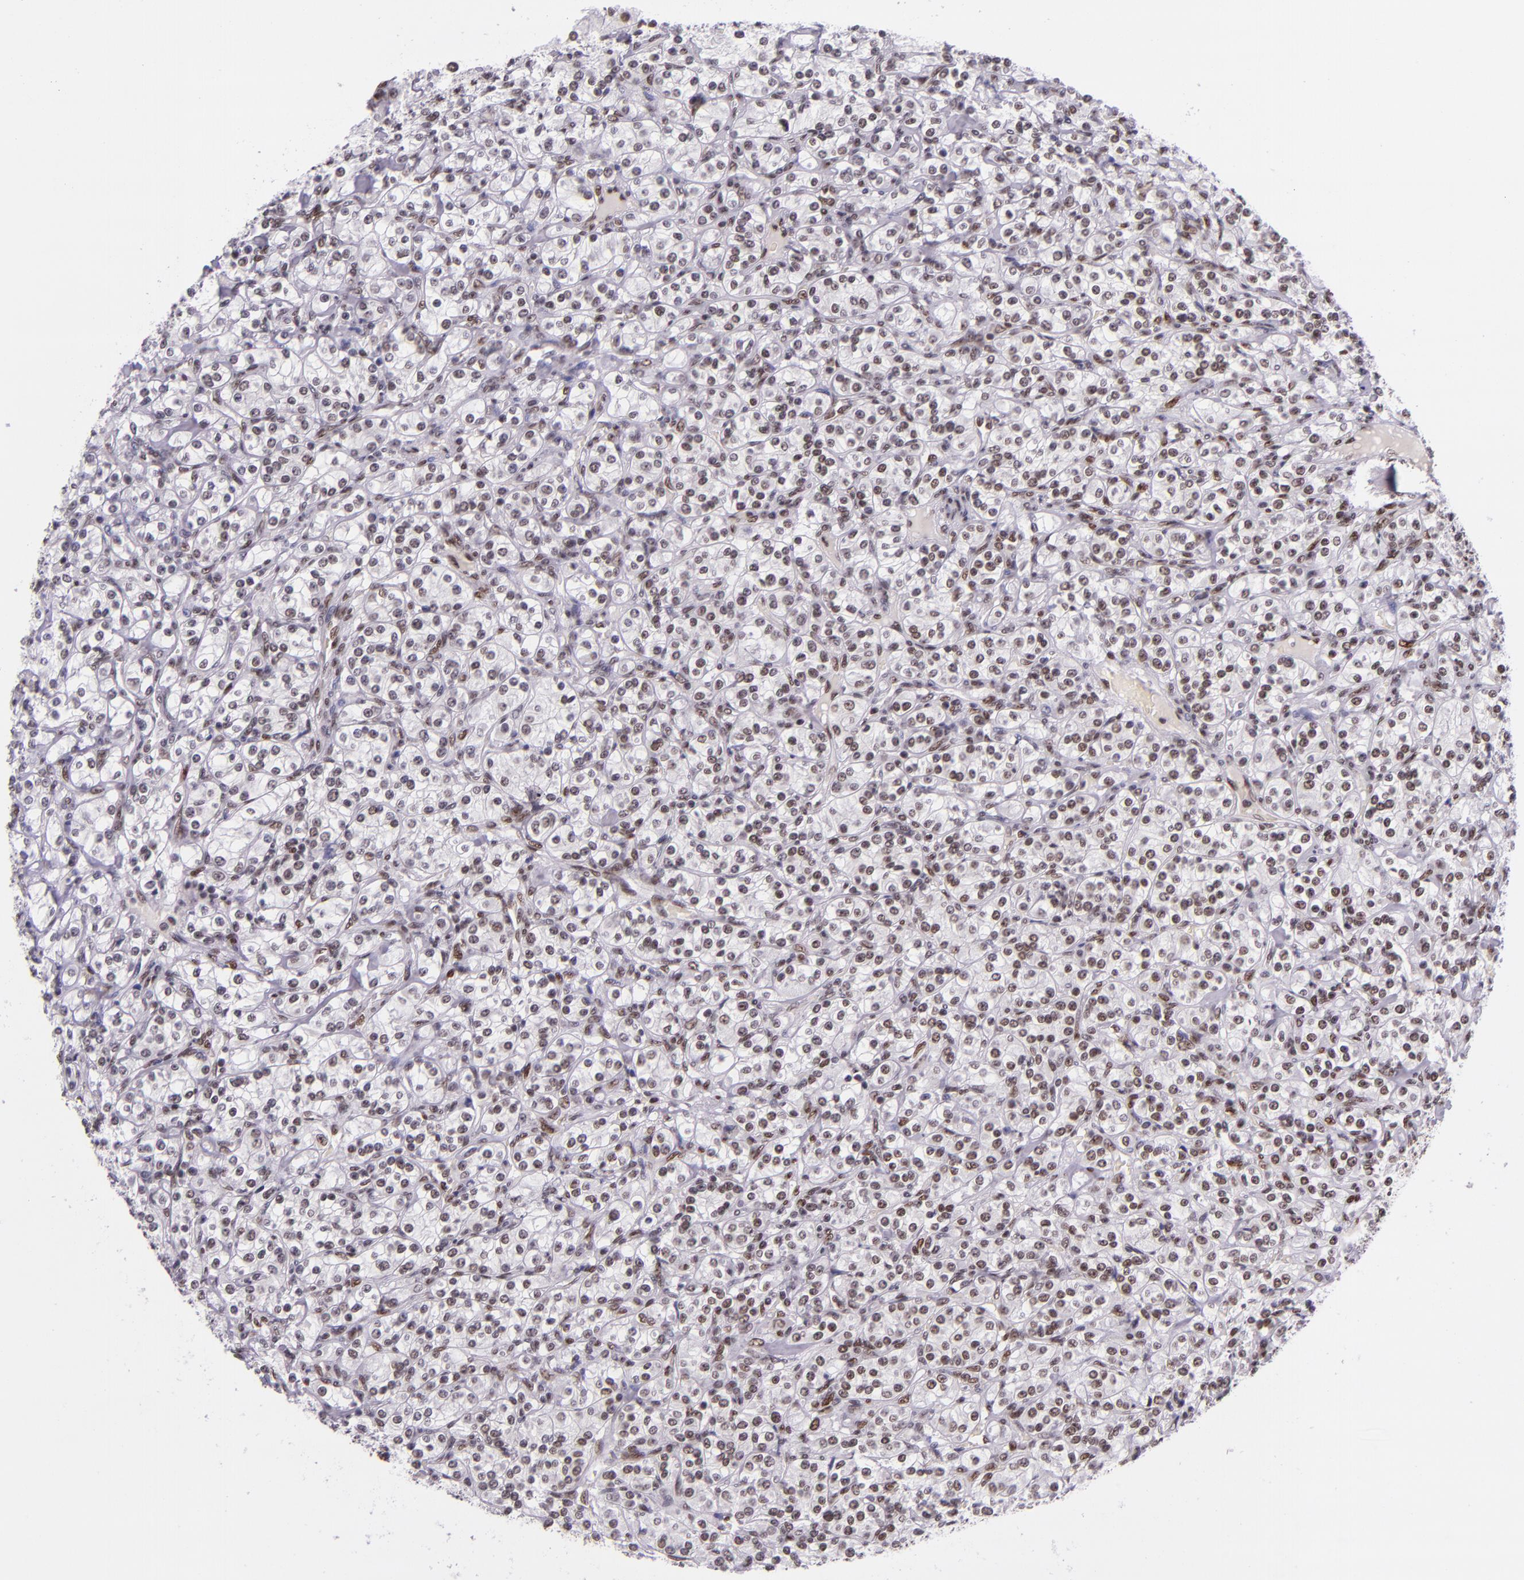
{"staining": {"intensity": "weak", "quantity": "<25%", "location": "nuclear"}, "tissue": "renal cancer", "cell_type": "Tumor cells", "image_type": "cancer", "snomed": [{"axis": "morphology", "description": "Adenocarcinoma, NOS"}, {"axis": "topography", "description": "Kidney"}], "caption": "Tumor cells are negative for protein expression in human renal cancer (adenocarcinoma).", "gene": "GPKOW", "patient": {"sex": "male", "age": 77}}